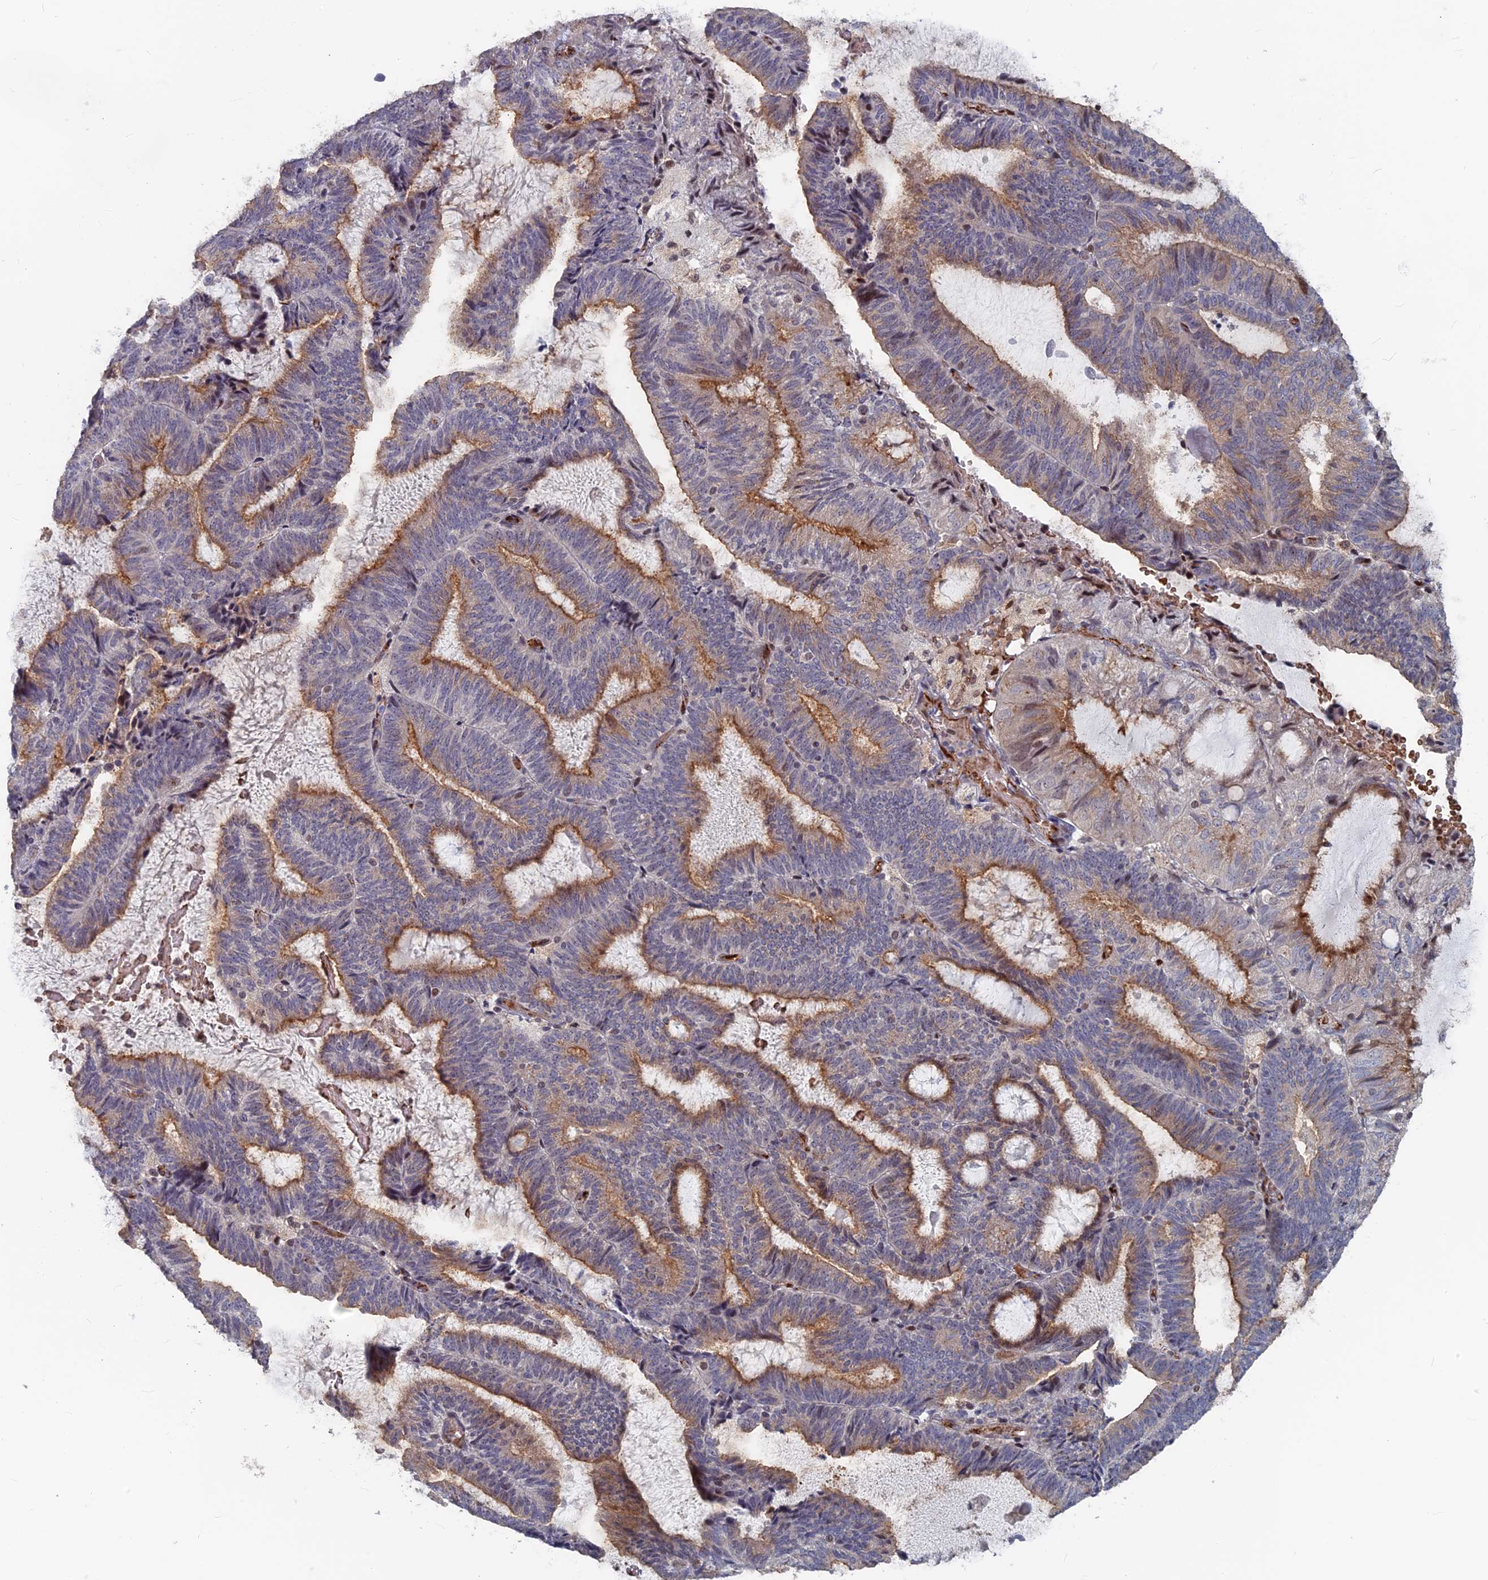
{"staining": {"intensity": "moderate", "quantity": "25%-75%", "location": "cytoplasmic/membranous"}, "tissue": "endometrial cancer", "cell_type": "Tumor cells", "image_type": "cancer", "snomed": [{"axis": "morphology", "description": "Adenocarcinoma, NOS"}, {"axis": "topography", "description": "Endometrium"}], "caption": "Endometrial adenocarcinoma stained for a protein (brown) reveals moderate cytoplasmic/membranous positive positivity in about 25%-75% of tumor cells.", "gene": "SH3D21", "patient": {"sex": "female", "age": 81}}